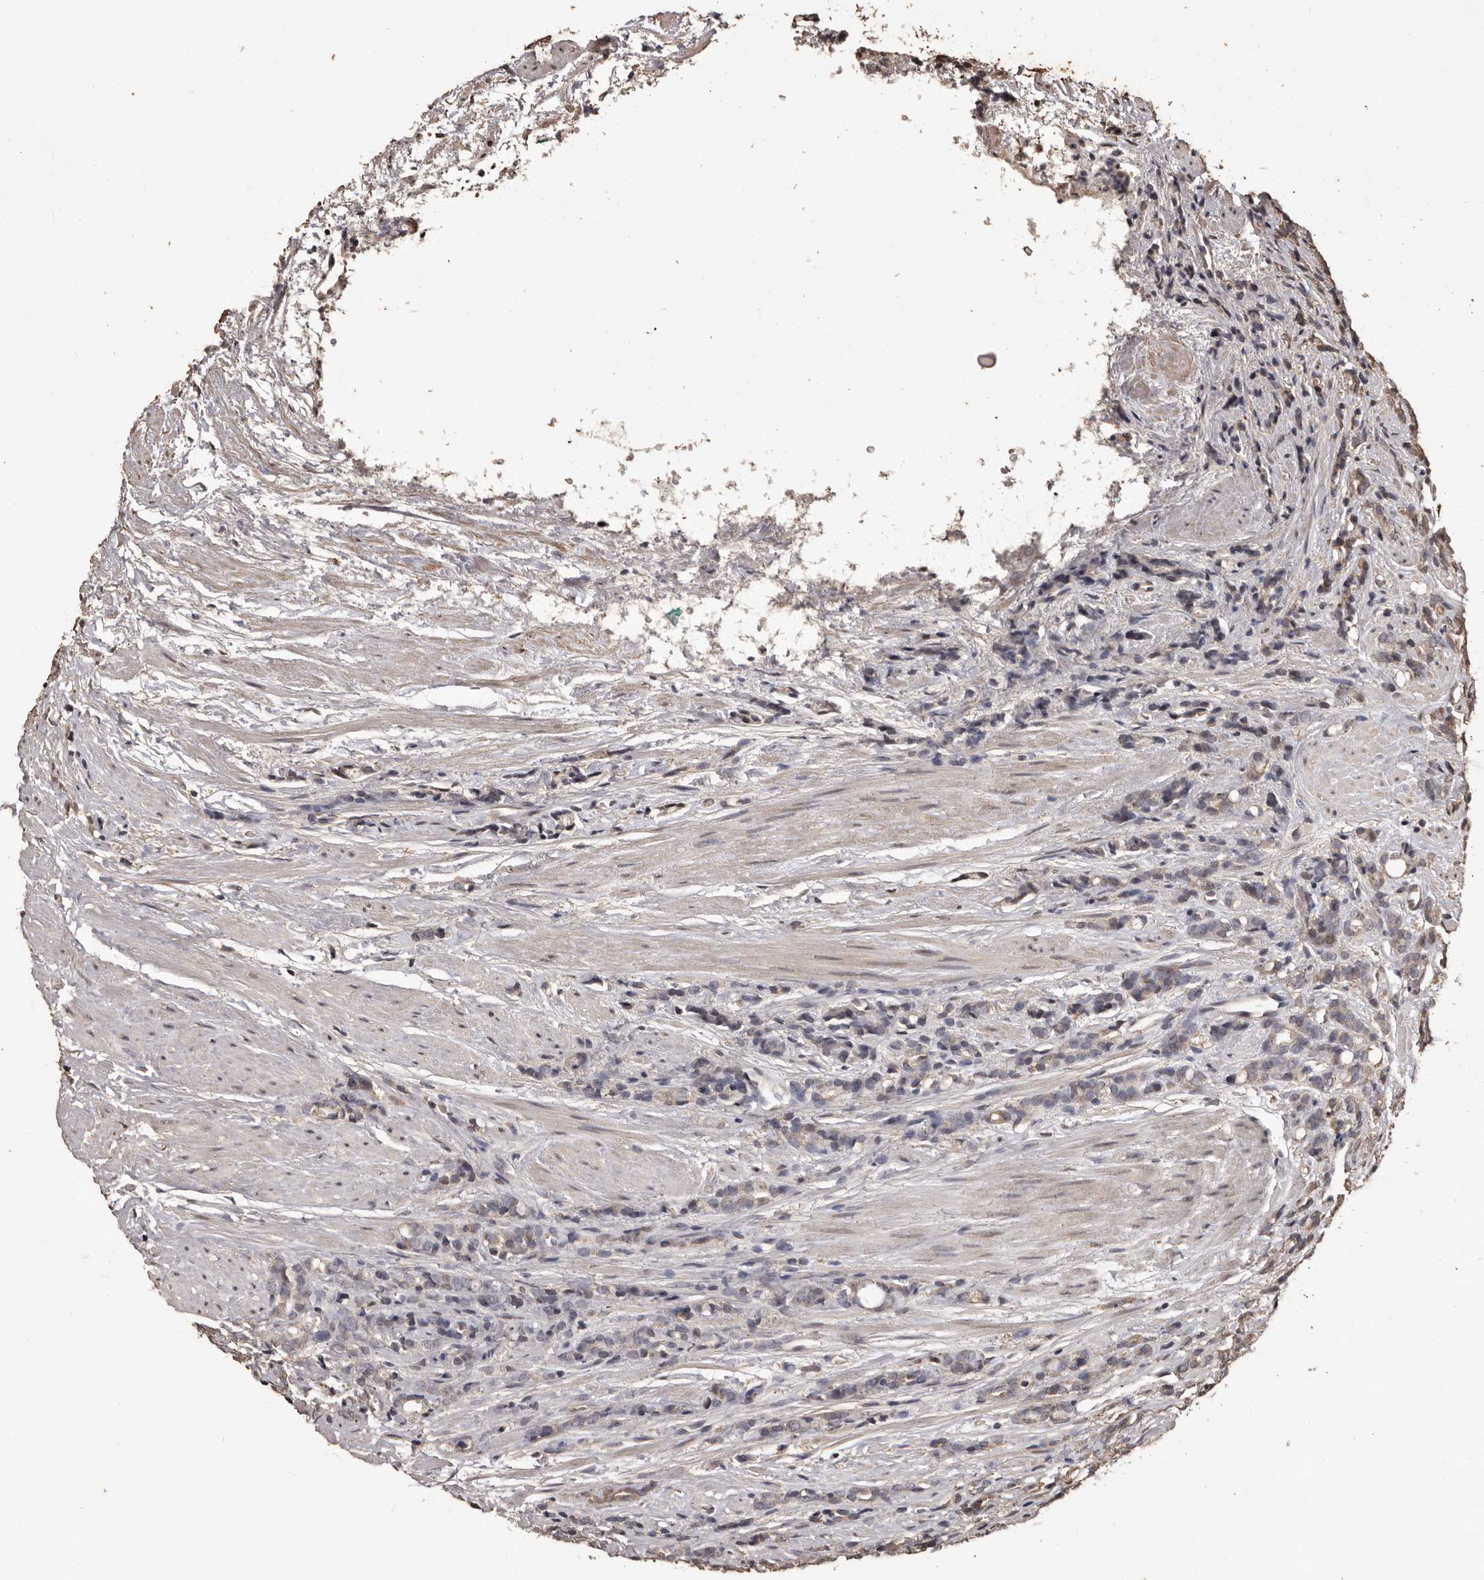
{"staining": {"intensity": "negative", "quantity": "none", "location": "none"}, "tissue": "prostate cancer", "cell_type": "Tumor cells", "image_type": "cancer", "snomed": [{"axis": "morphology", "description": "Adenocarcinoma, High grade"}, {"axis": "topography", "description": "Prostate"}], "caption": "A micrograph of high-grade adenocarcinoma (prostate) stained for a protein demonstrates no brown staining in tumor cells. (Brightfield microscopy of DAB immunohistochemistry (IHC) at high magnification).", "gene": "NAV1", "patient": {"sex": "male", "age": 62}}